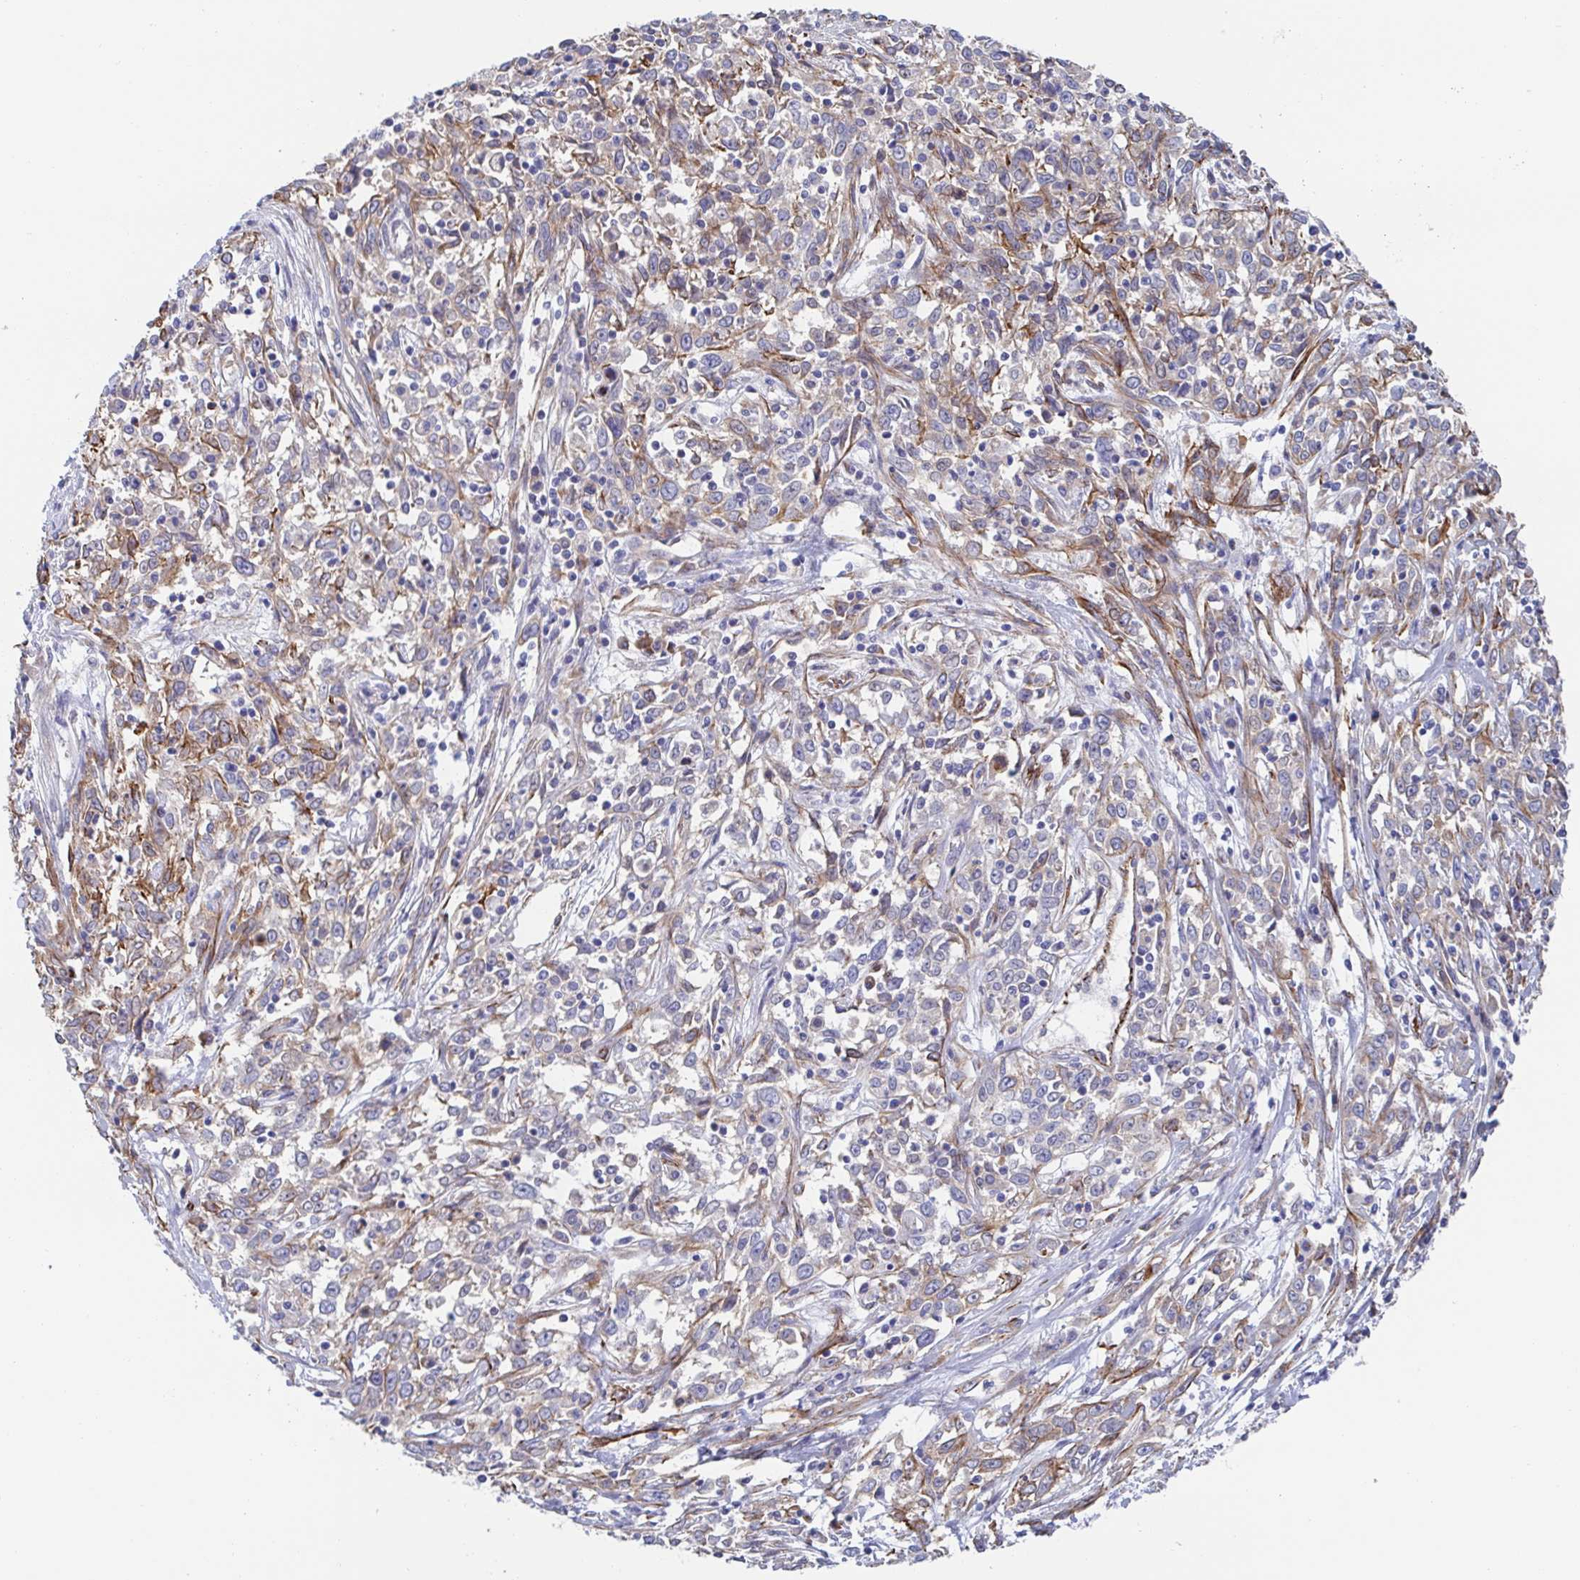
{"staining": {"intensity": "weak", "quantity": "<25%", "location": "cytoplasmic/membranous"}, "tissue": "cervical cancer", "cell_type": "Tumor cells", "image_type": "cancer", "snomed": [{"axis": "morphology", "description": "Adenocarcinoma, NOS"}, {"axis": "topography", "description": "Cervix"}], "caption": "This is an immunohistochemistry histopathology image of adenocarcinoma (cervical). There is no positivity in tumor cells.", "gene": "KLC3", "patient": {"sex": "female", "age": 40}}